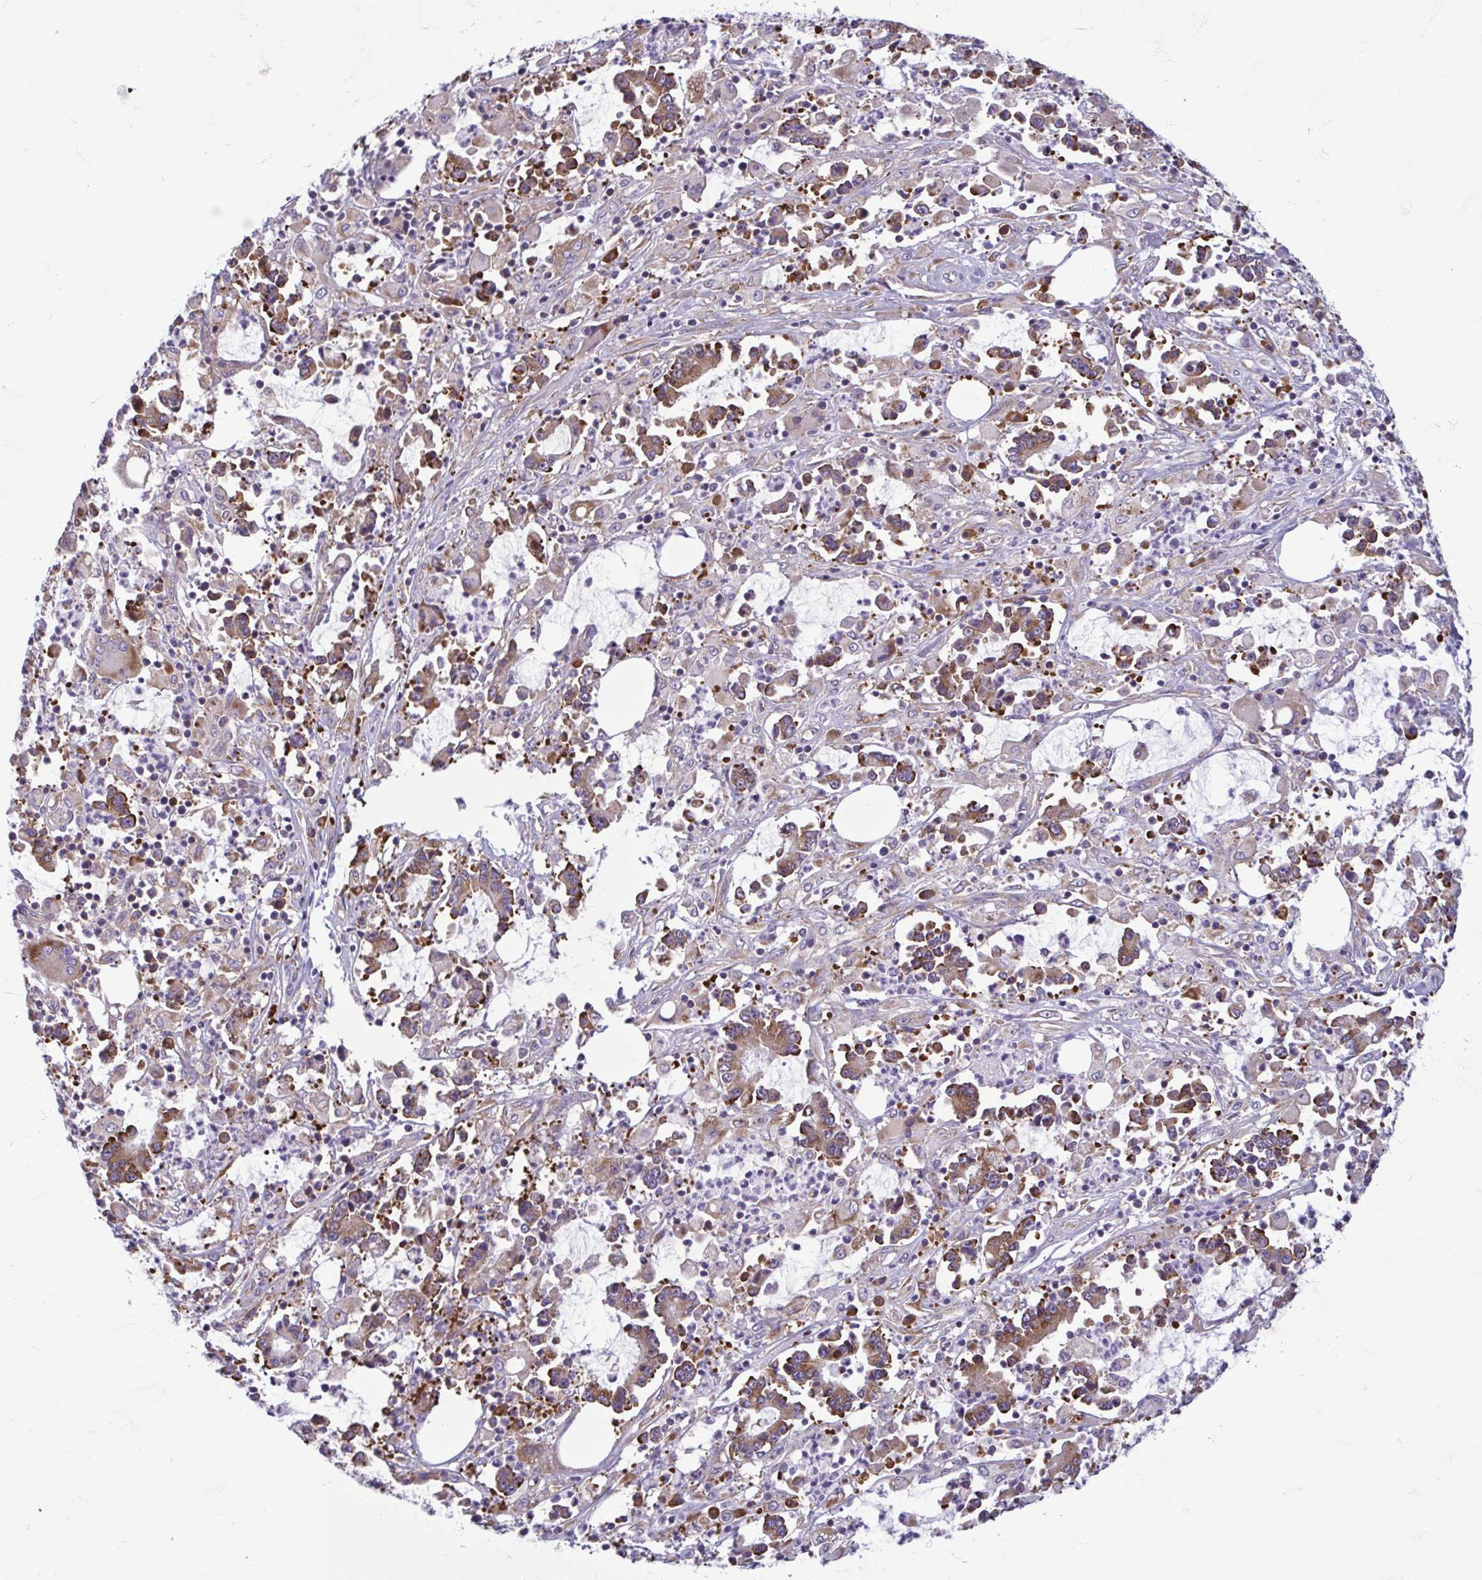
{"staining": {"intensity": "moderate", "quantity": ">75%", "location": "cytoplasmic/membranous"}, "tissue": "stomach cancer", "cell_type": "Tumor cells", "image_type": "cancer", "snomed": [{"axis": "morphology", "description": "Adenocarcinoma, NOS"}, {"axis": "topography", "description": "Stomach, upper"}], "caption": "A photomicrograph of stomach cancer stained for a protein shows moderate cytoplasmic/membranous brown staining in tumor cells.", "gene": "RPS16", "patient": {"sex": "male", "age": 68}}